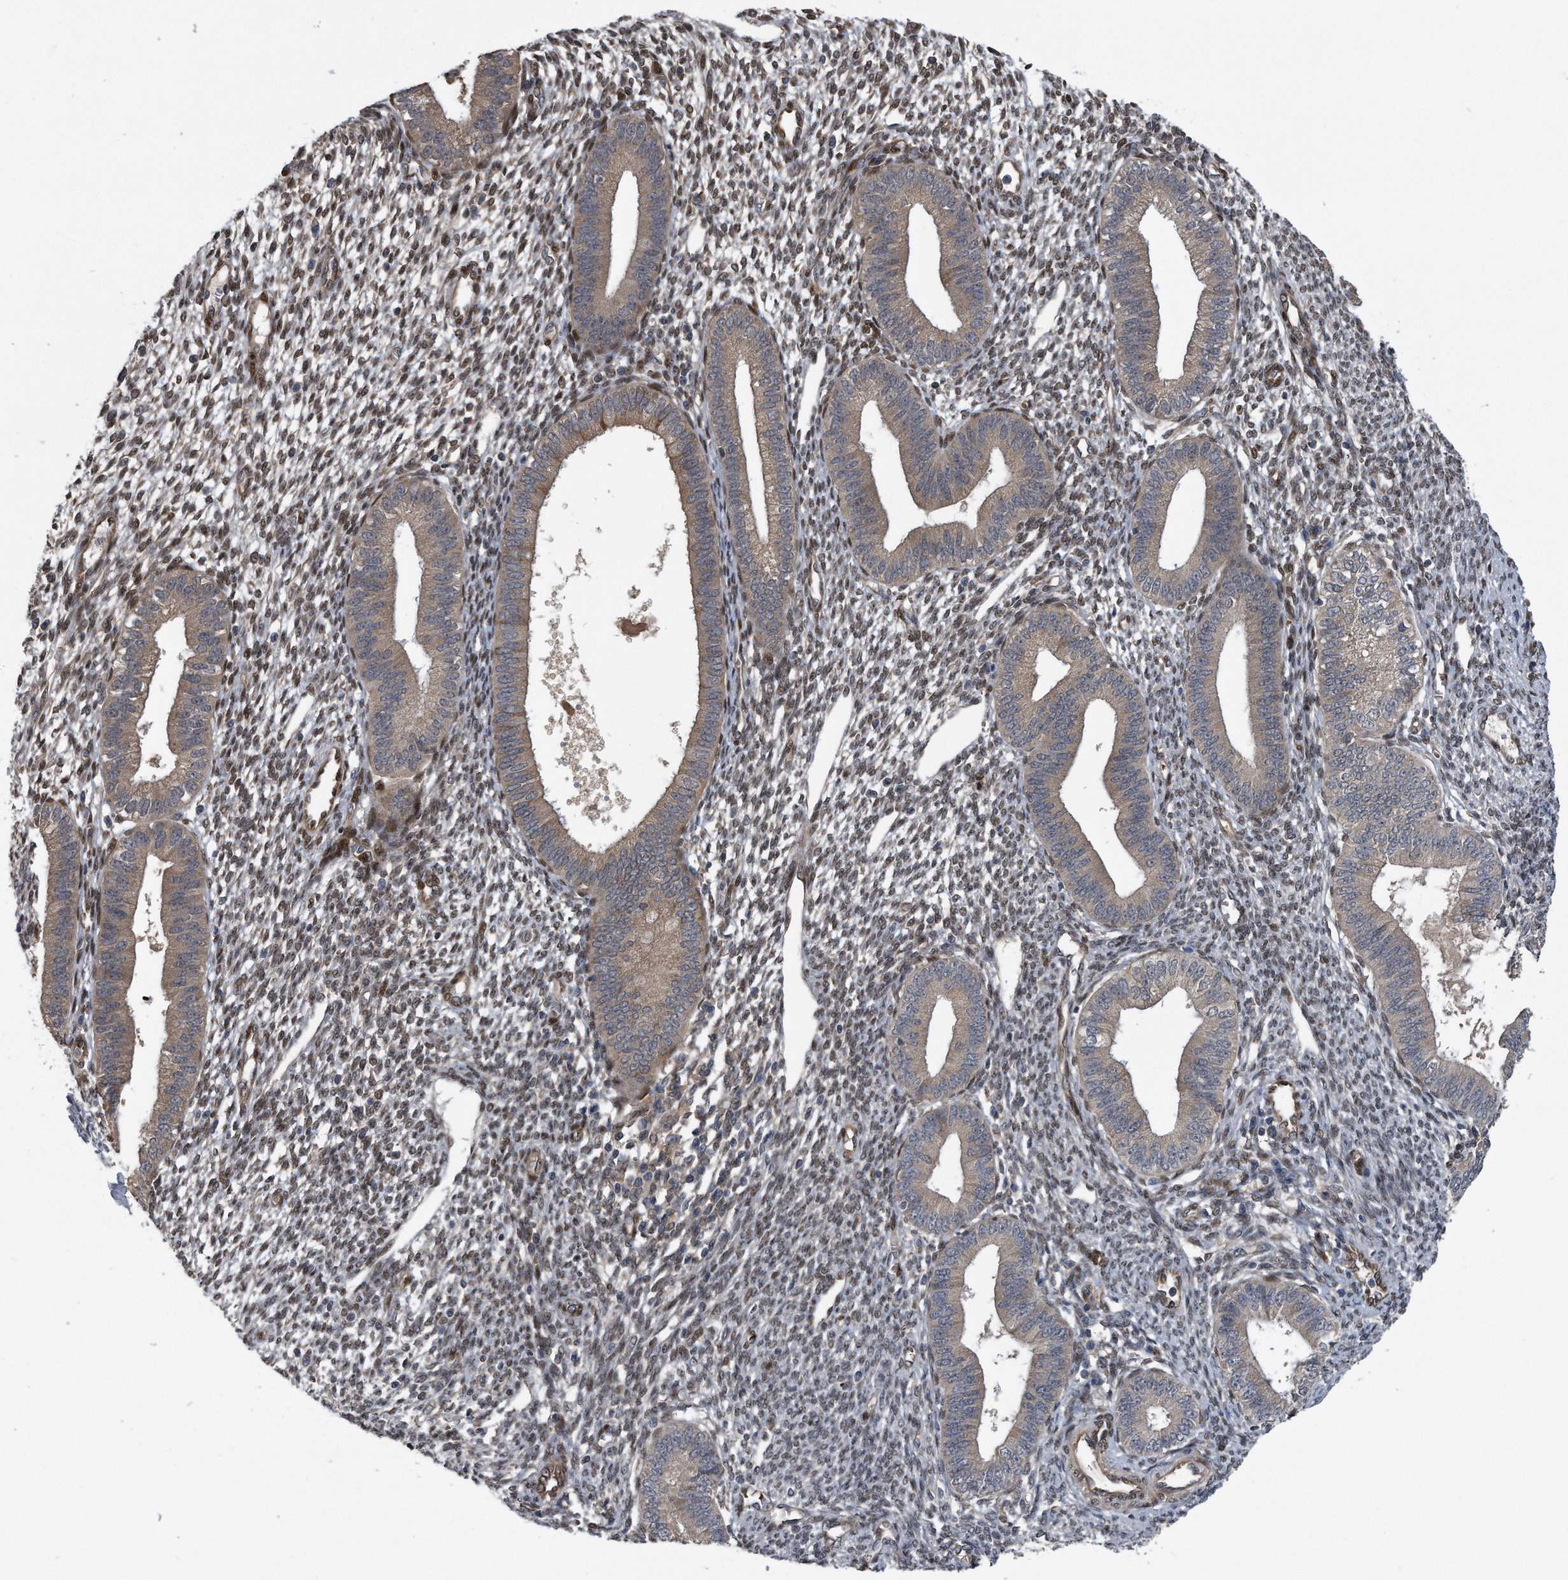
{"staining": {"intensity": "moderate", "quantity": ">75%", "location": "nuclear"}, "tissue": "endometrium", "cell_type": "Cells in endometrial stroma", "image_type": "normal", "snomed": [{"axis": "morphology", "description": "Normal tissue, NOS"}, {"axis": "topography", "description": "Endometrium"}], "caption": "Protein analysis of unremarkable endometrium reveals moderate nuclear positivity in about >75% of cells in endometrial stroma.", "gene": "ZNF79", "patient": {"sex": "female", "age": 46}}